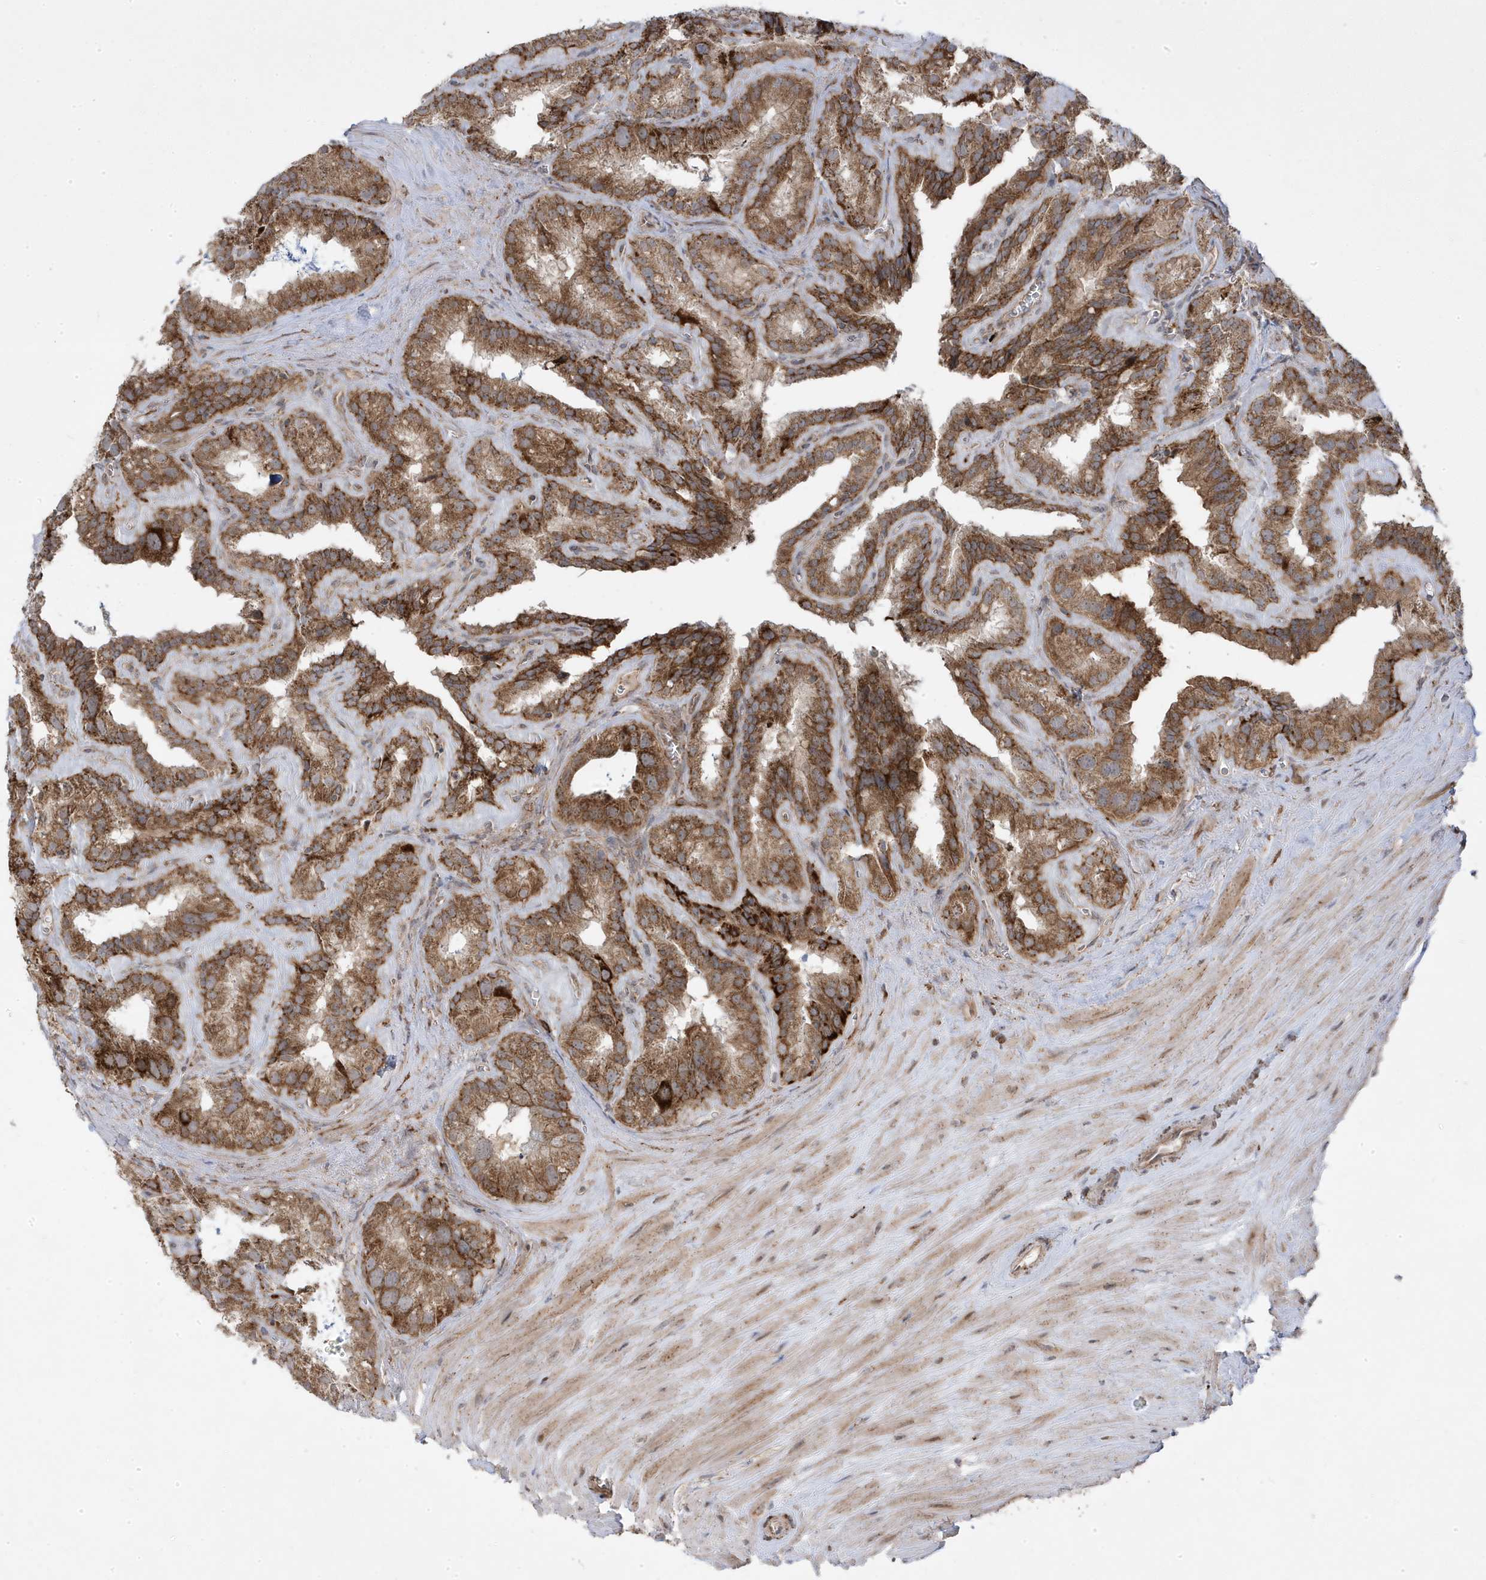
{"staining": {"intensity": "moderate", "quantity": ">75%", "location": "cytoplasmic/membranous"}, "tissue": "seminal vesicle", "cell_type": "Glandular cells", "image_type": "normal", "snomed": [{"axis": "morphology", "description": "Normal tissue, NOS"}, {"axis": "topography", "description": "Prostate"}, {"axis": "topography", "description": "Seminal veicle"}], "caption": "Glandular cells display moderate cytoplasmic/membranous staining in approximately >75% of cells in unremarkable seminal vesicle.", "gene": "CLUAP1", "patient": {"sex": "male", "age": 59}}